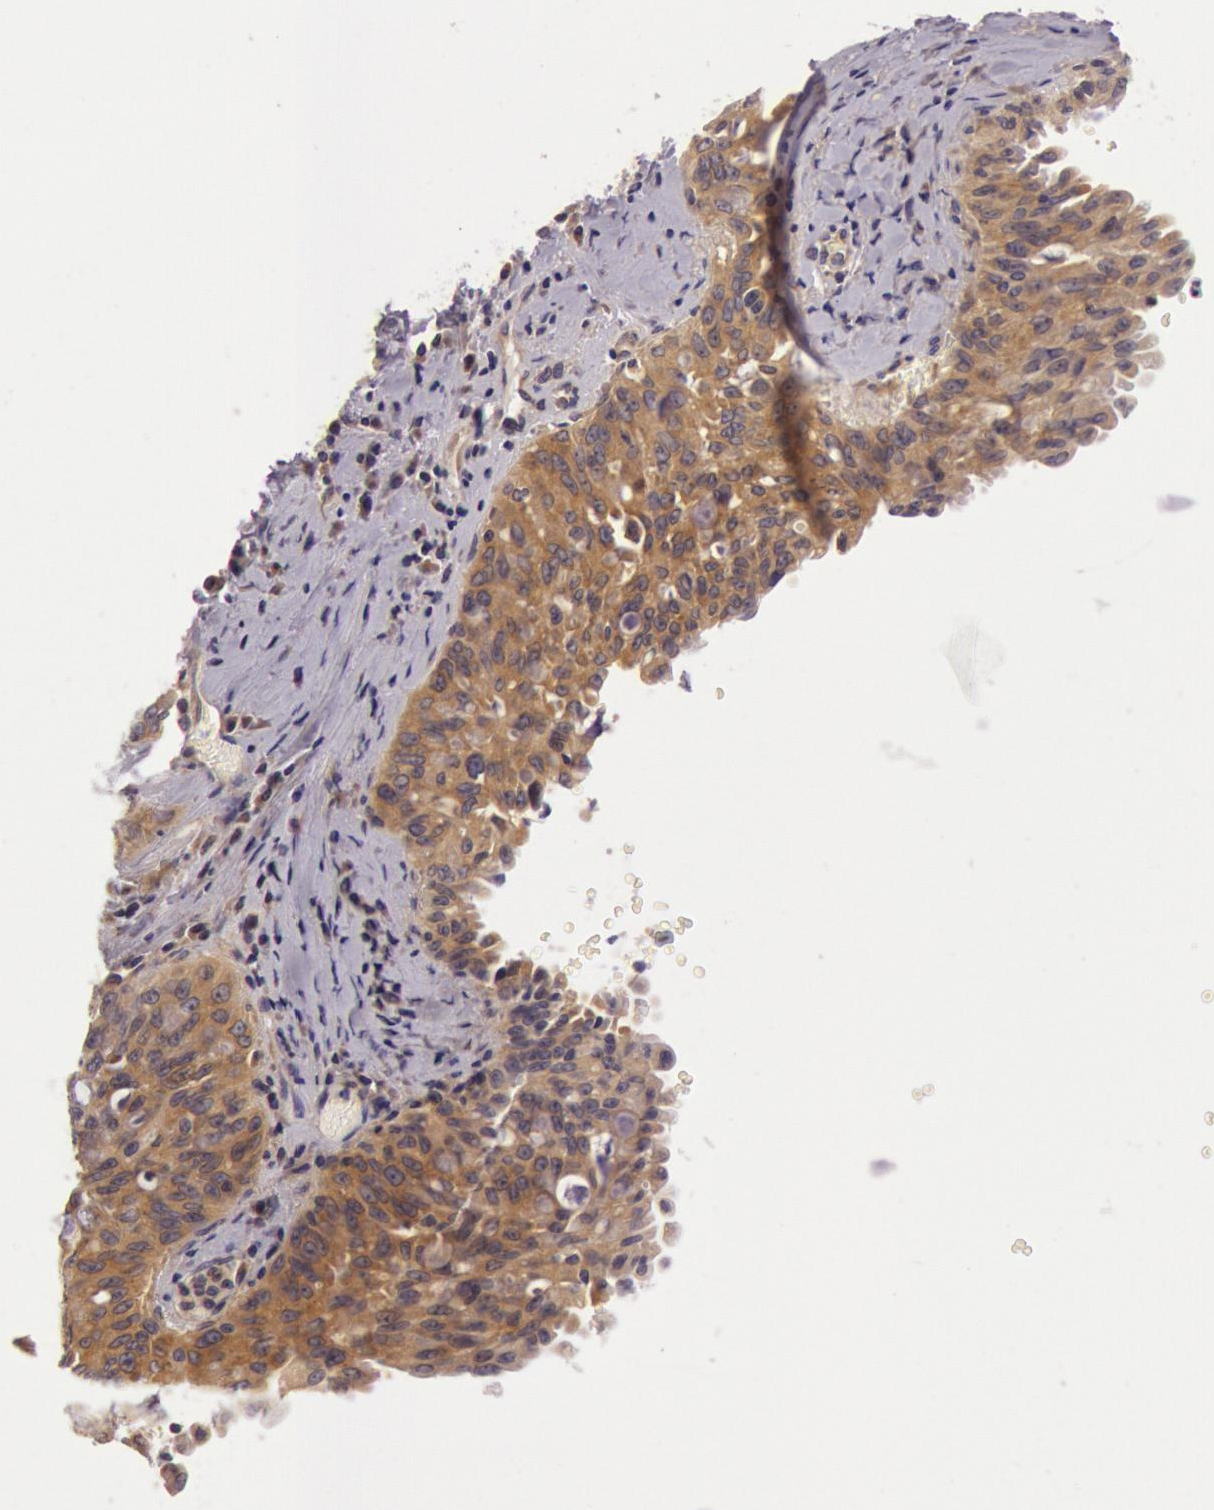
{"staining": {"intensity": "weak", "quantity": ">75%", "location": "cytoplasmic/membranous"}, "tissue": "lung cancer", "cell_type": "Tumor cells", "image_type": "cancer", "snomed": [{"axis": "morphology", "description": "Adenocarcinoma, NOS"}, {"axis": "topography", "description": "Lung"}], "caption": "Weak cytoplasmic/membranous staining is seen in about >75% of tumor cells in lung cancer. (DAB IHC, brown staining for protein, blue staining for nuclei).", "gene": "CHUK", "patient": {"sex": "female", "age": 44}}